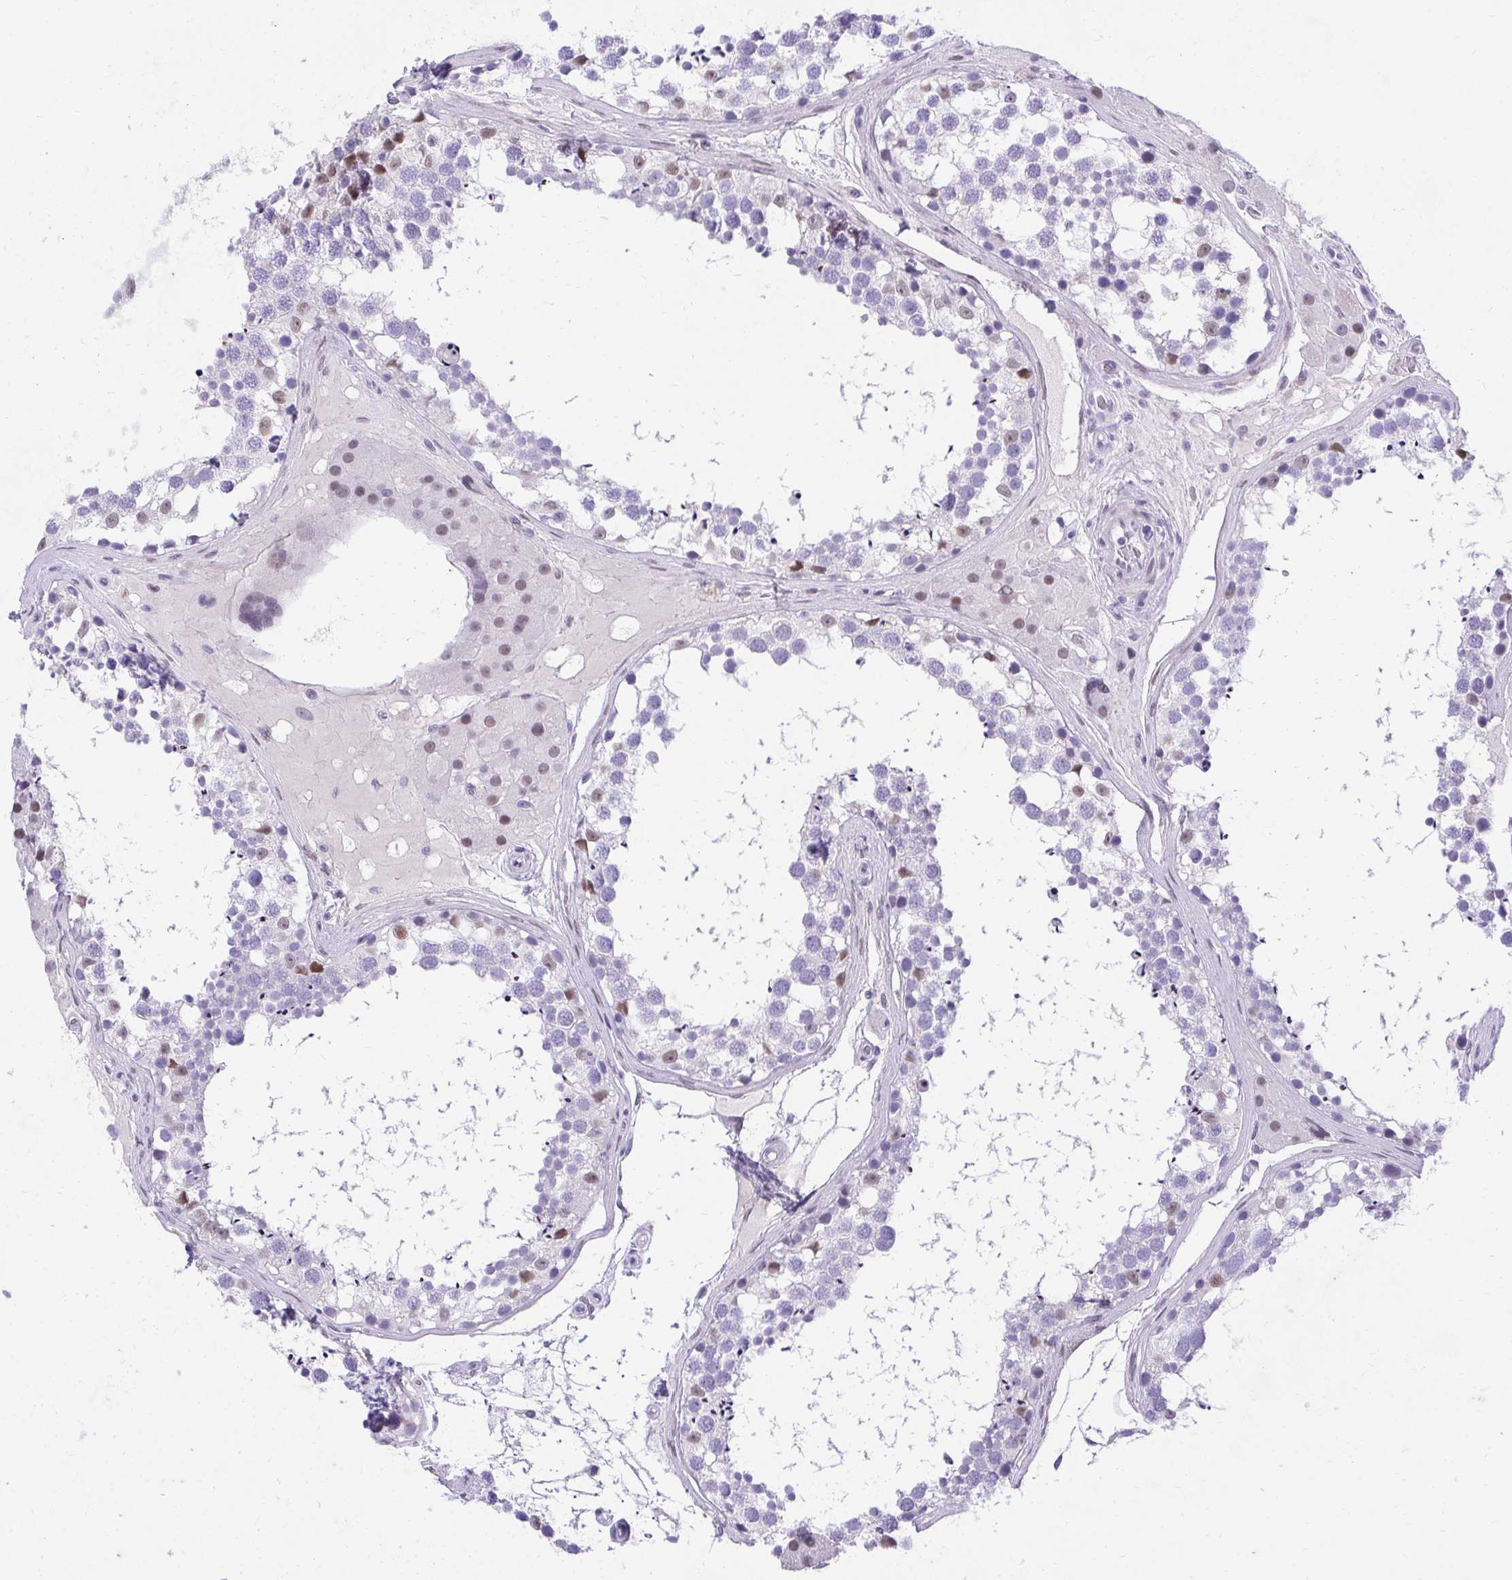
{"staining": {"intensity": "moderate", "quantity": "<25%", "location": "nuclear"}, "tissue": "testis", "cell_type": "Cells in seminiferous ducts", "image_type": "normal", "snomed": [{"axis": "morphology", "description": "Normal tissue, NOS"}, {"axis": "morphology", "description": "Seminoma, NOS"}, {"axis": "topography", "description": "Testis"}], "caption": "A high-resolution image shows immunohistochemistry staining of normal testis, which displays moderate nuclear positivity in approximately <25% of cells in seminiferous ducts.", "gene": "KLK1", "patient": {"sex": "male", "age": 65}}